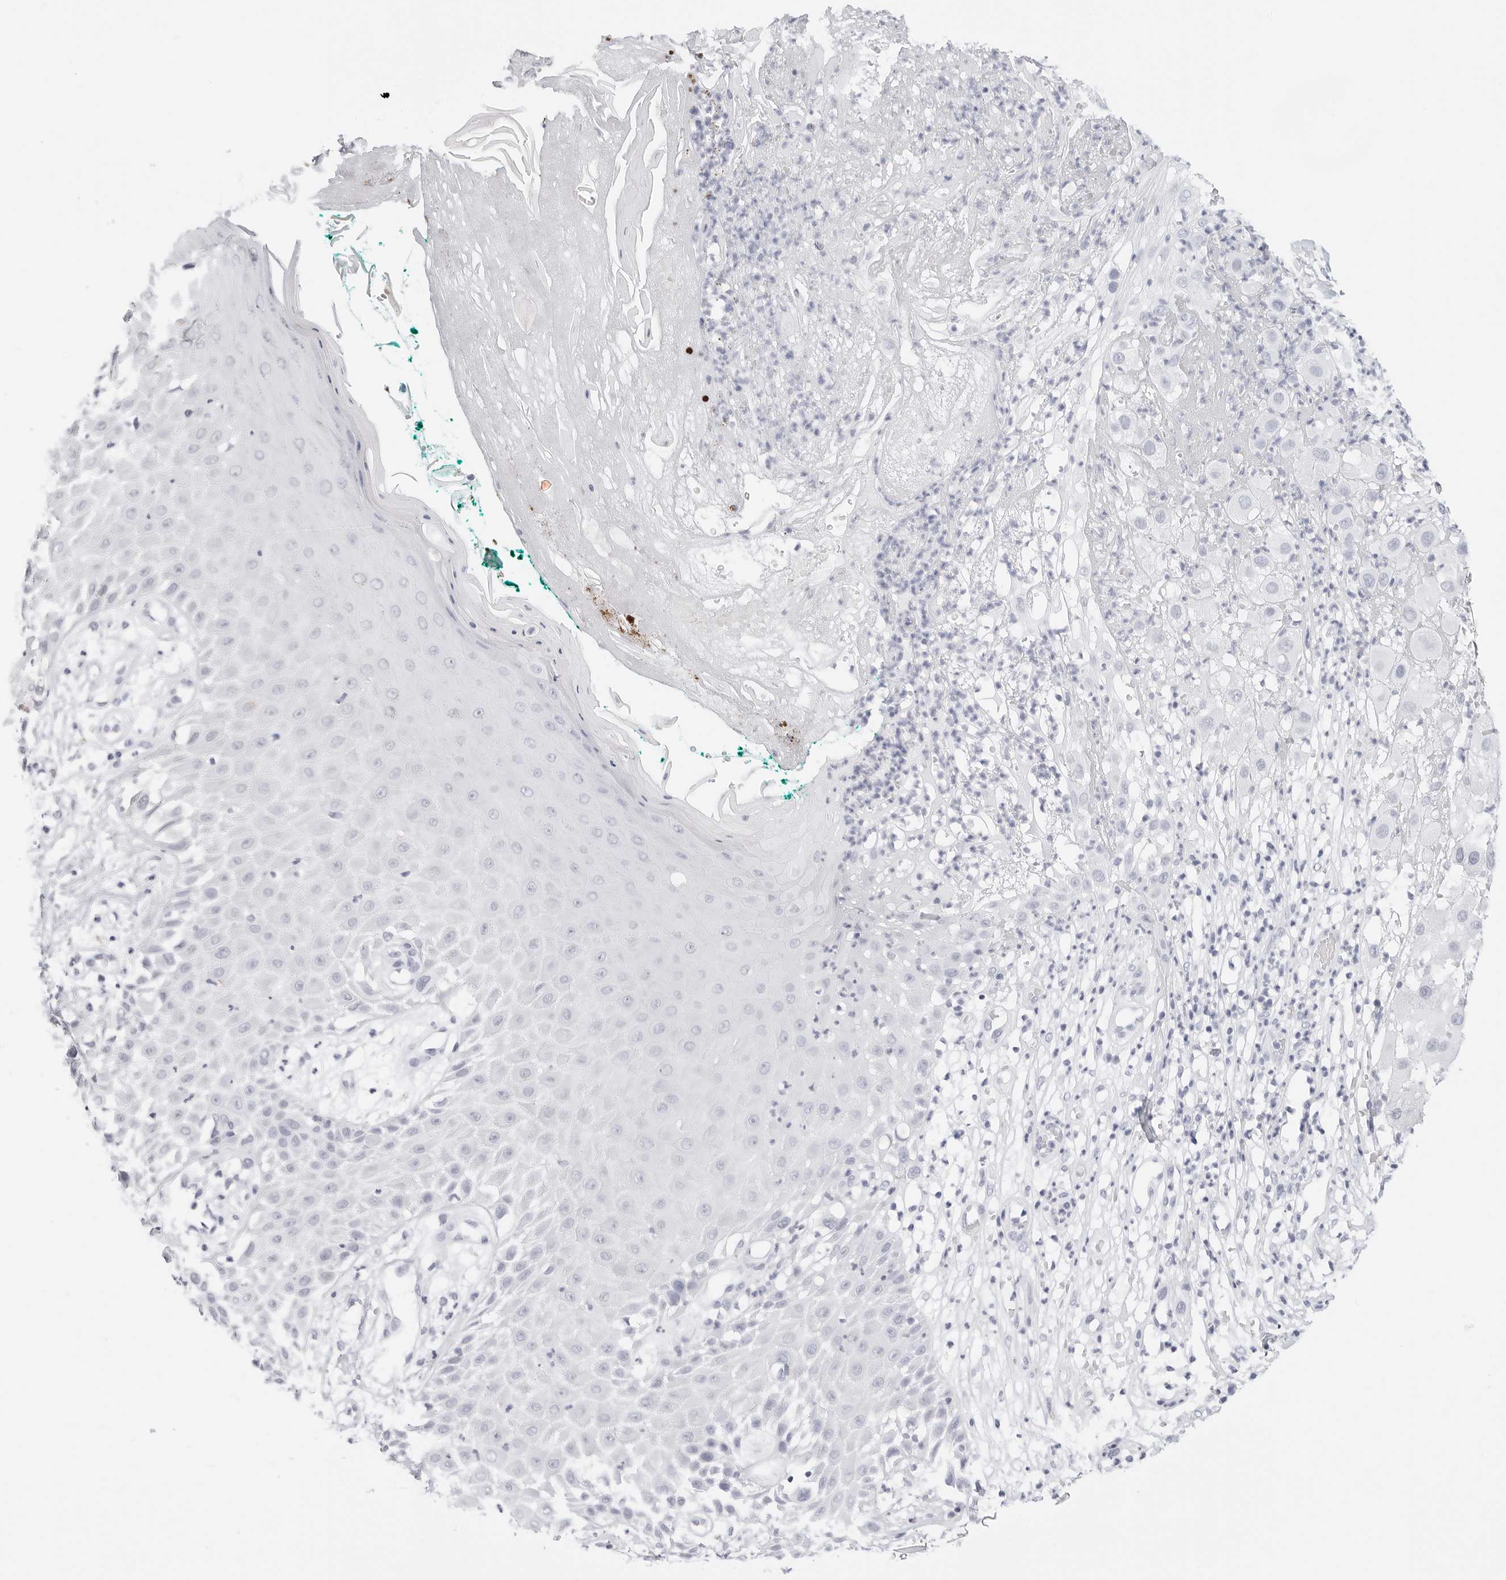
{"staining": {"intensity": "negative", "quantity": "none", "location": "none"}, "tissue": "melanoma", "cell_type": "Tumor cells", "image_type": "cancer", "snomed": [{"axis": "morphology", "description": "Malignant melanoma, NOS"}, {"axis": "topography", "description": "Skin"}], "caption": "Malignant melanoma was stained to show a protein in brown. There is no significant positivity in tumor cells.", "gene": "TFF2", "patient": {"sex": "female", "age": 81}}